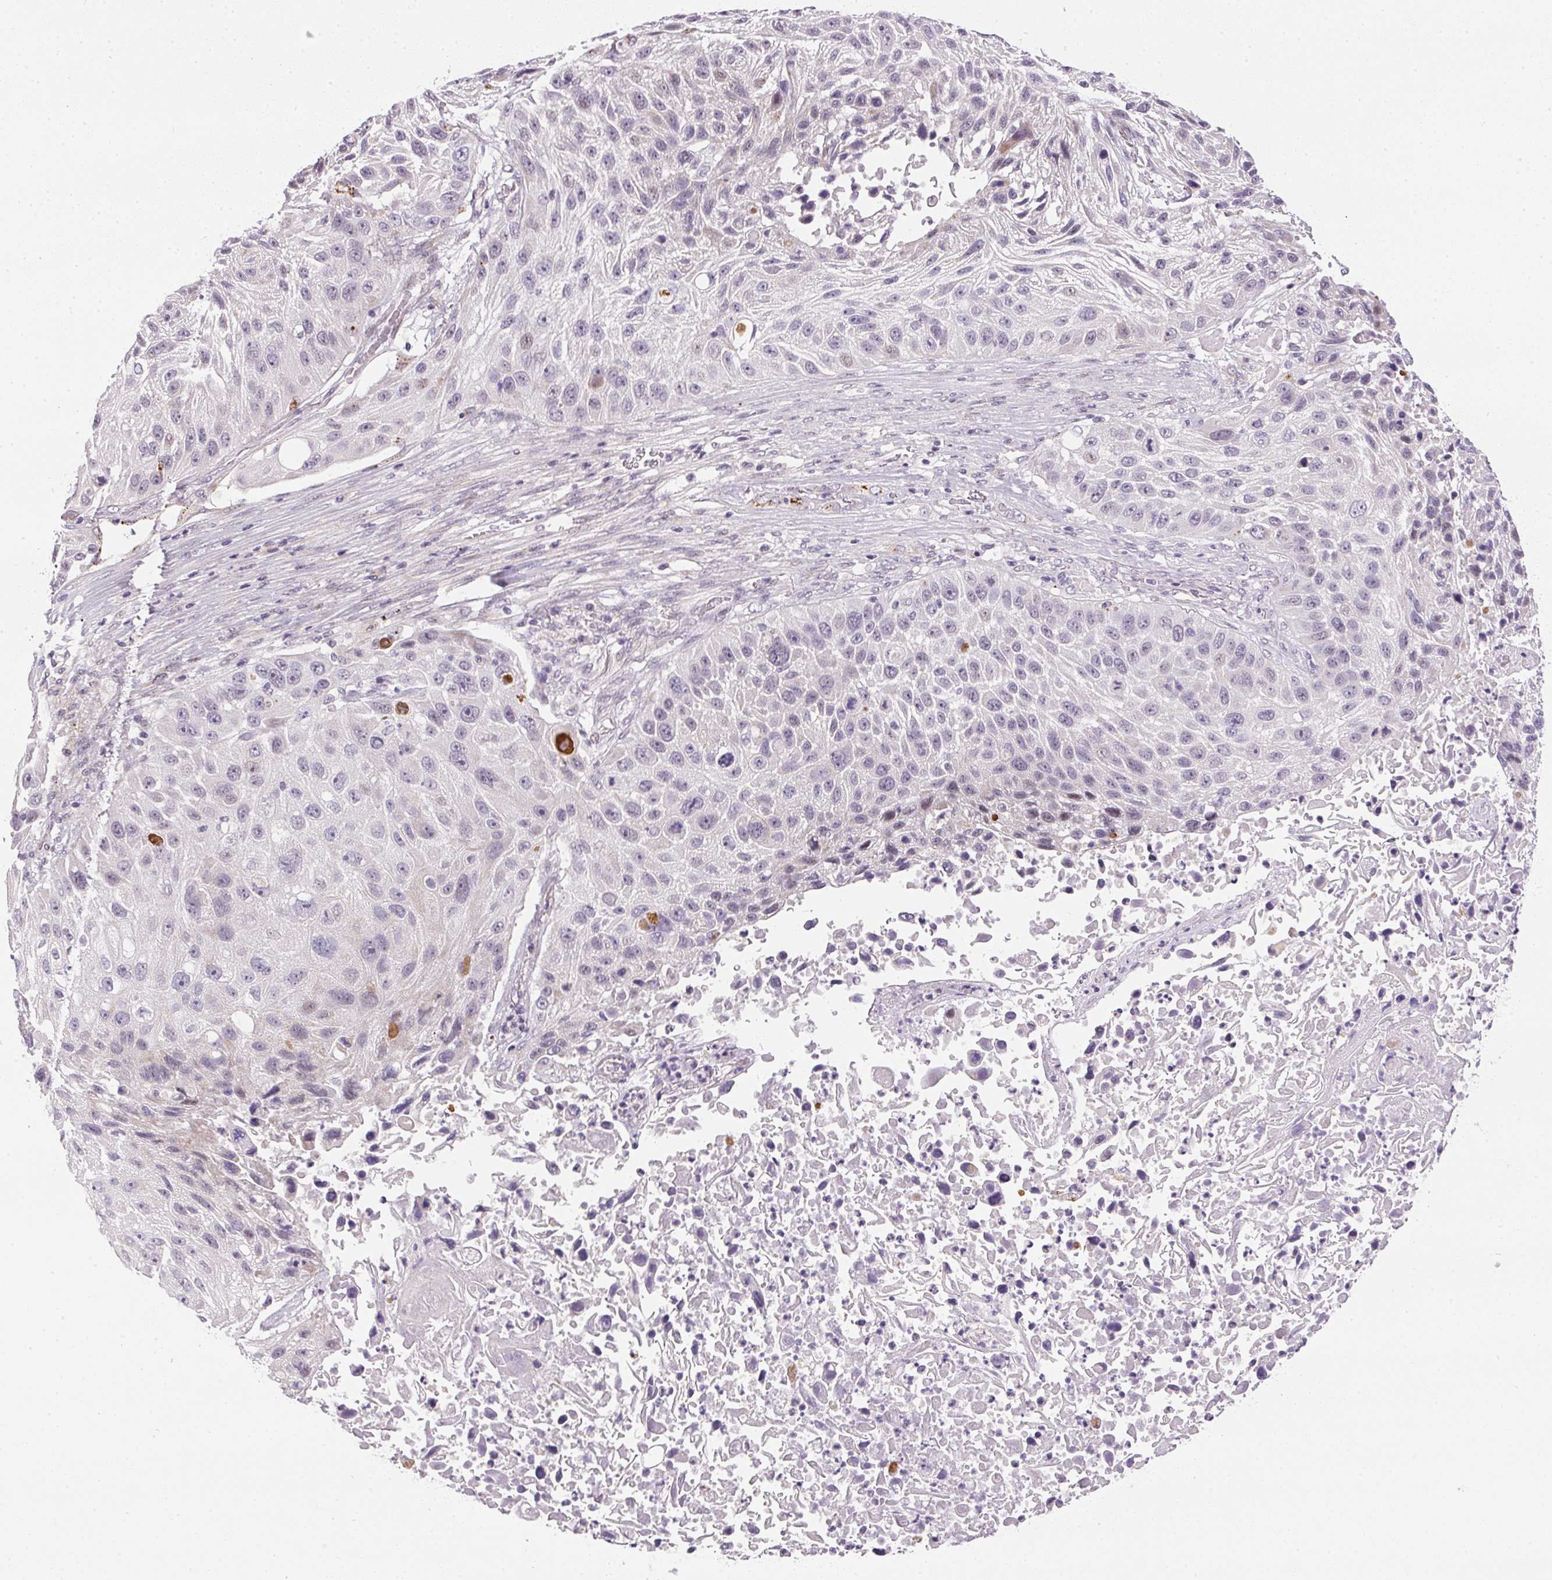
{"staining": {"intensity": "negative", "quantity": "none", "location": "none"}, "tissue": "lung cancer", "cell_type": "Tumor cells", "image_type": "cancer", "snomed": [{"axis": "morphology", "description": "Normal morphology"}, {"axis": "morphology", "description": "Squamous cell carcinoma, NOS"}, {"axis": "topography", "description": "Lymph node"}, {"axis": "topography", "description": "Lung"}], "caption": "DAB immunohistochemical staining of human squamous cell carcinoma (lung) reveals no significant staining in tumor cells. (Stains: DAB (3,3'-diaminobenzidine) IHC with hematoxylin counter stain, Microscopy: brightfield microscopy at high magnification).", "gene": "GSDMC", "patient": {"sex": "male", "age": 67}}